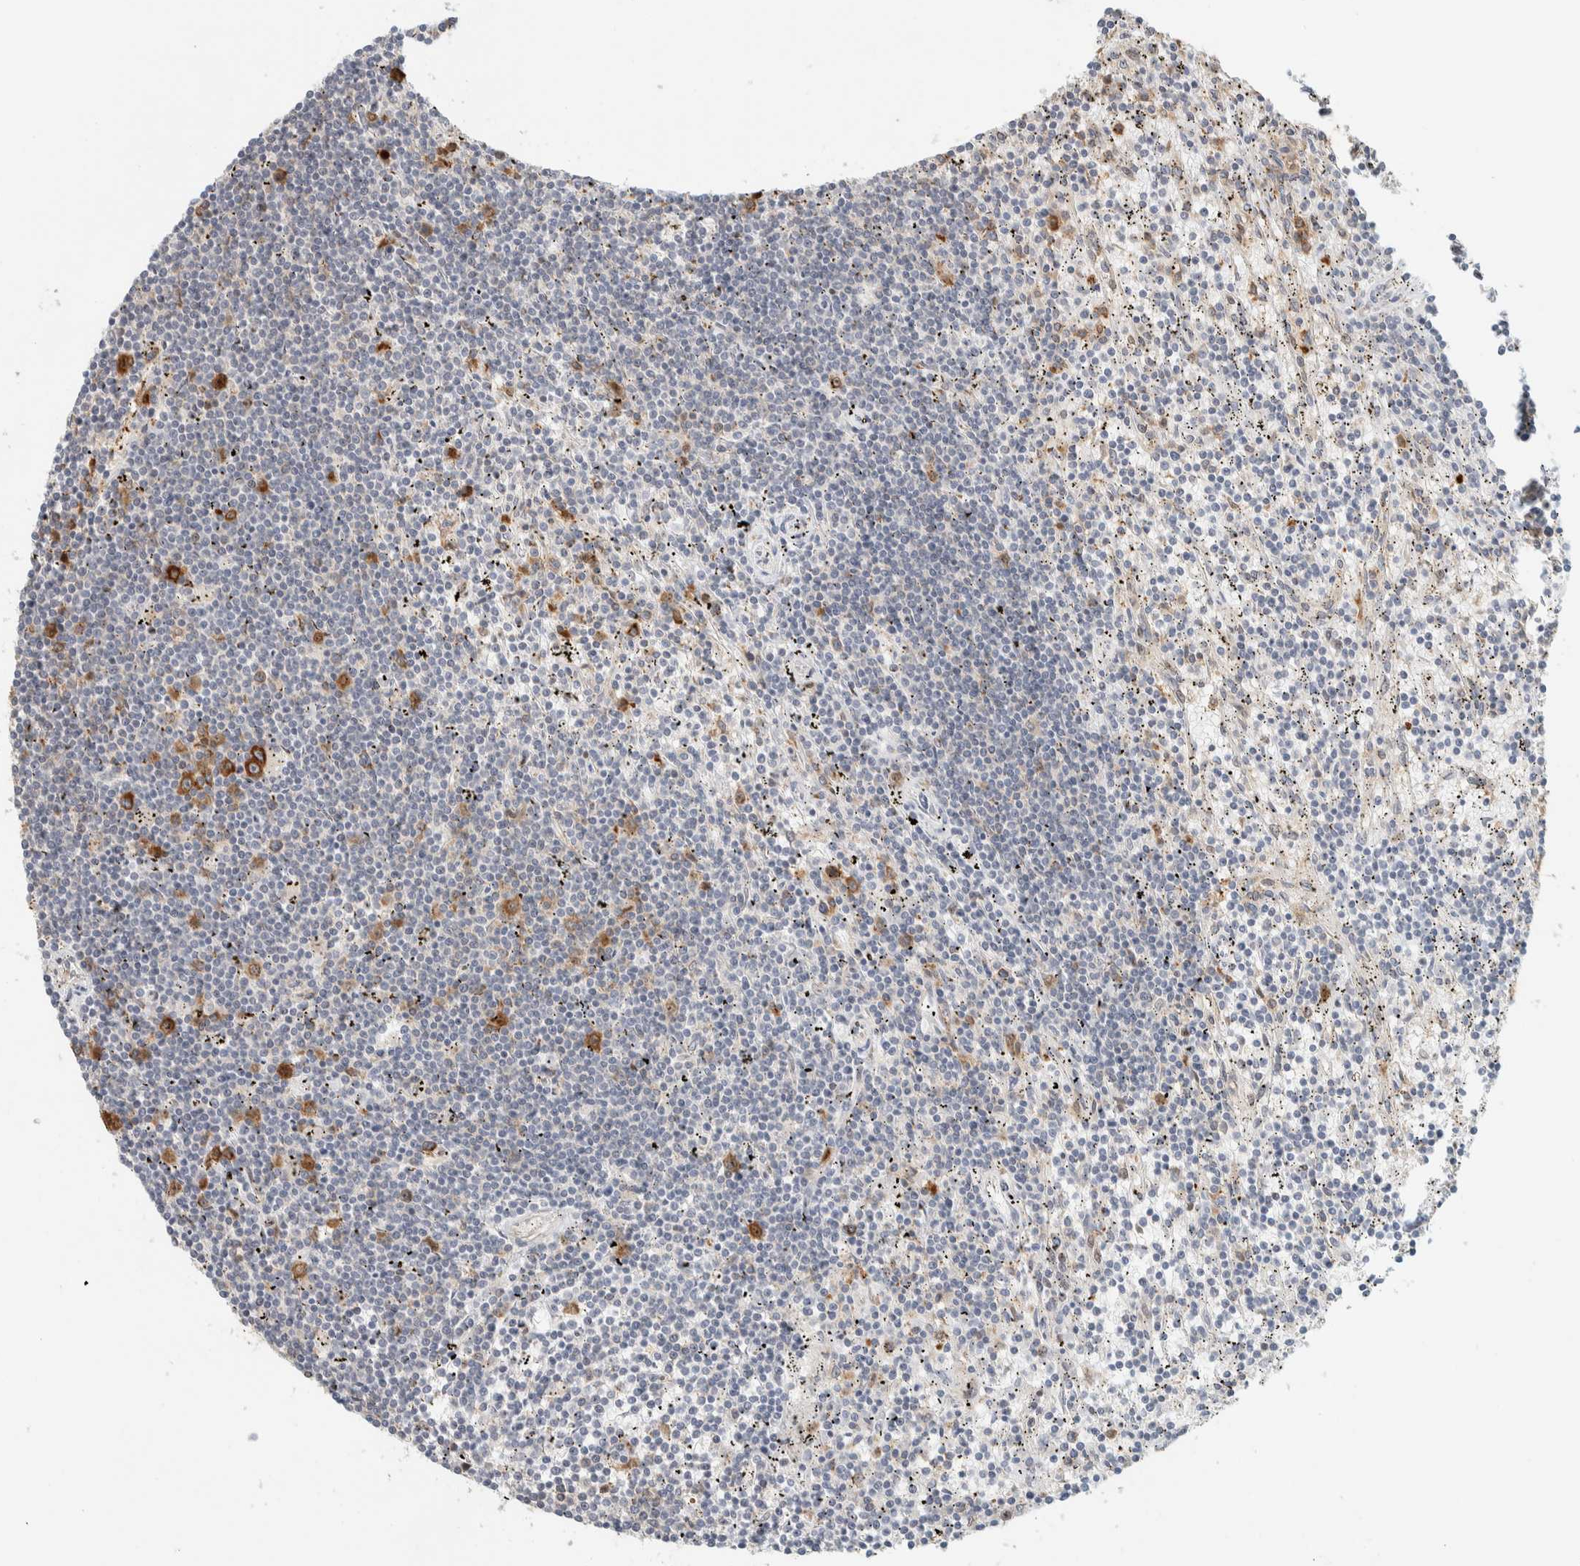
{"staining": {"intensity": "strong", "quantity": "<25%", "location": "cytoplasmic/membranous"}, "tissue": "lymphoma", "cell_type": "Tumor cells", "image_type": "cancer", "snomed": [{"axis": "morphology", "description": "Malignant lymphoma, non-Hodgkin's type, Low grade"}, {"axis": "topography", "description": "Spleen"}], "caption": "Brown immunohistochemical staining in human malignant lymphoma, non-Hodgkin's type (low-grade) shows strong cytoplasmic/membranous staining in approximately <25% of tumor cells.", "gene": "LLGL2", "patient": {"sex": "male", "age": 76}}